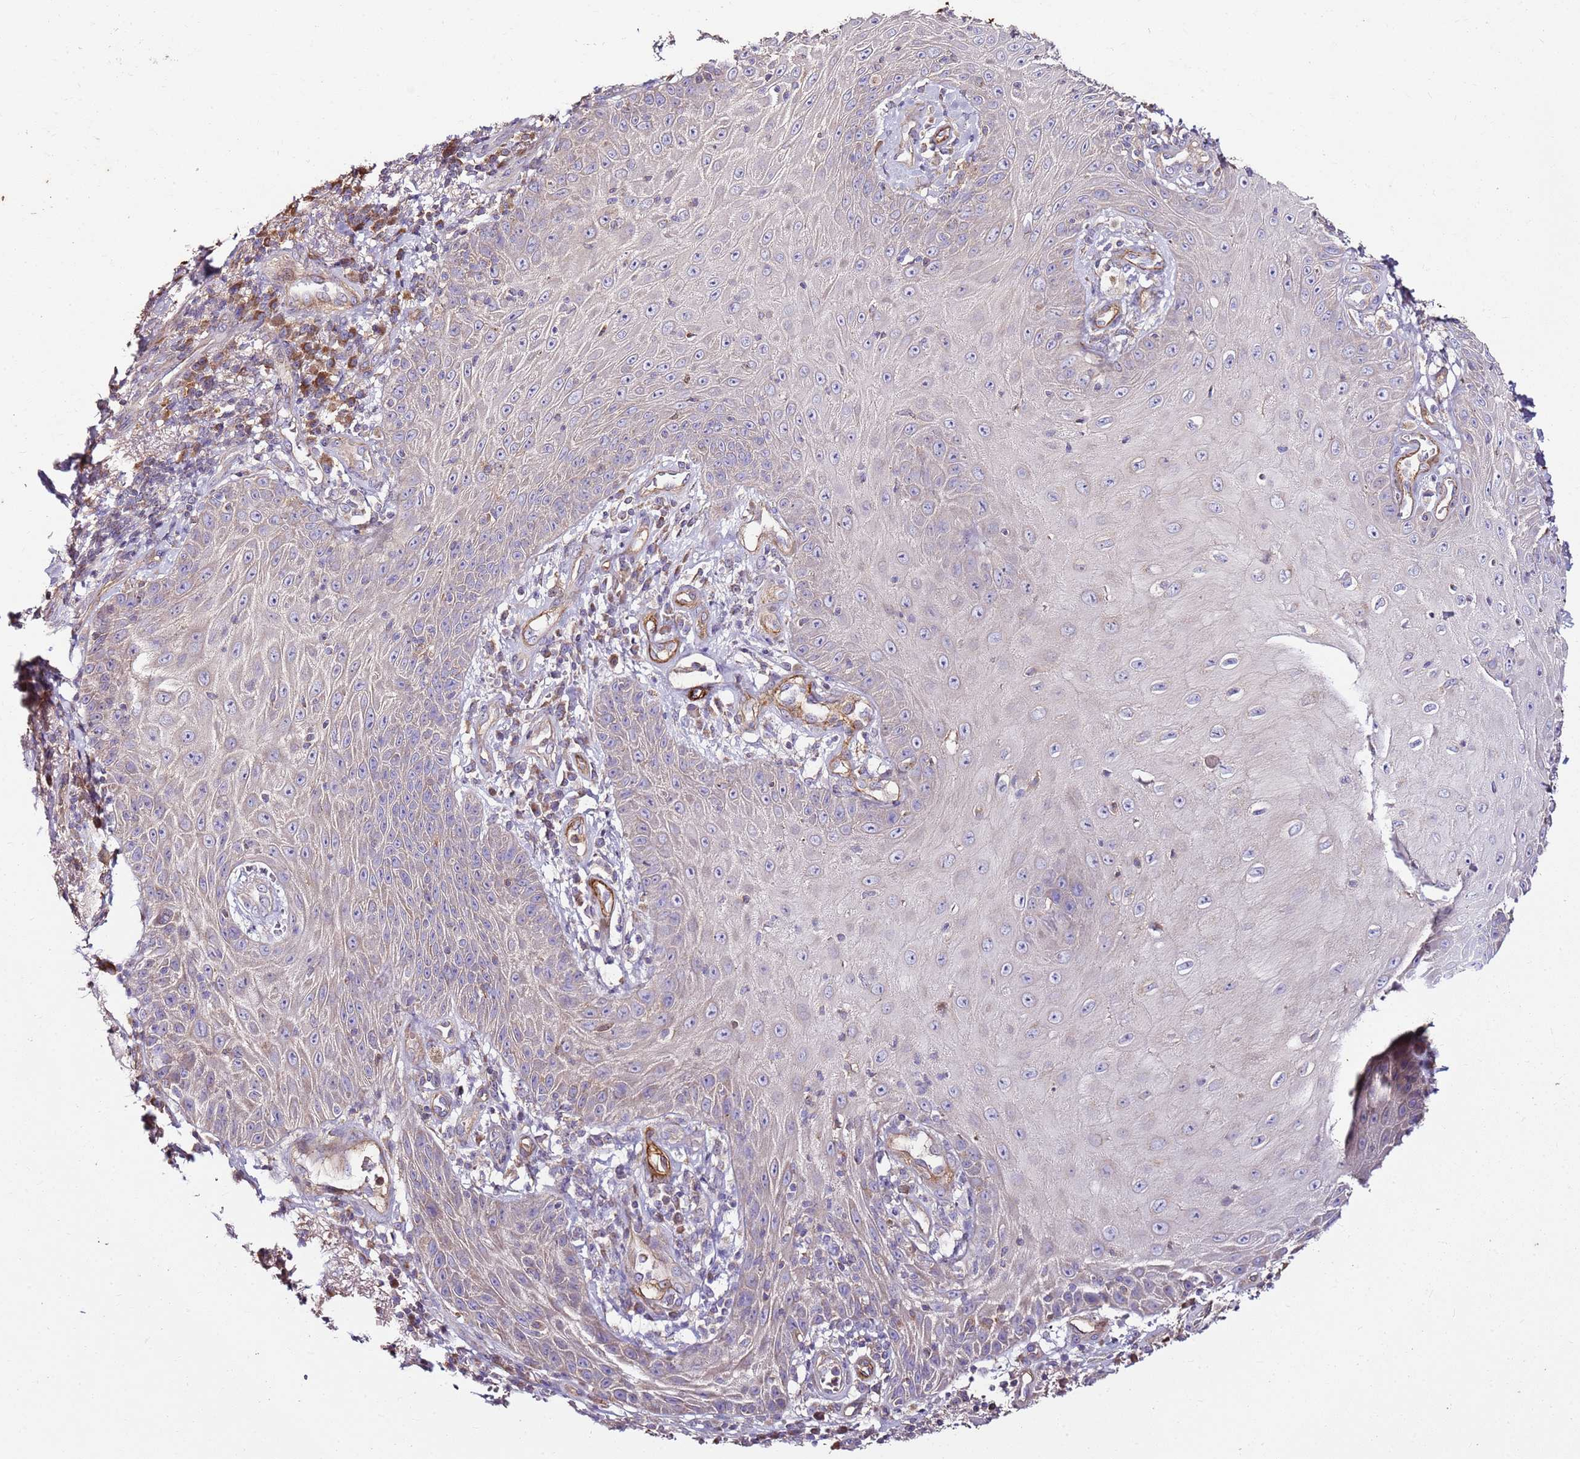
{"staining": {"intensity": "negative", "quantity": "none", "location": "none"}, "tissue": "skin cancer", "cell_type": "Tumor cells", "image_type": "cancer", "snomed": [{"axis": "morphology", "description": "Squamous cell carcinoma, NOS"}, {"axis": "topography", "description": "Skin"}], "caption": "Tumor cells are negative for protein expression in human skin cancer (squamous cell carcinoma).", "gene": "KRTAP21-3", "patient": {"sex": "male", "age": 70}}